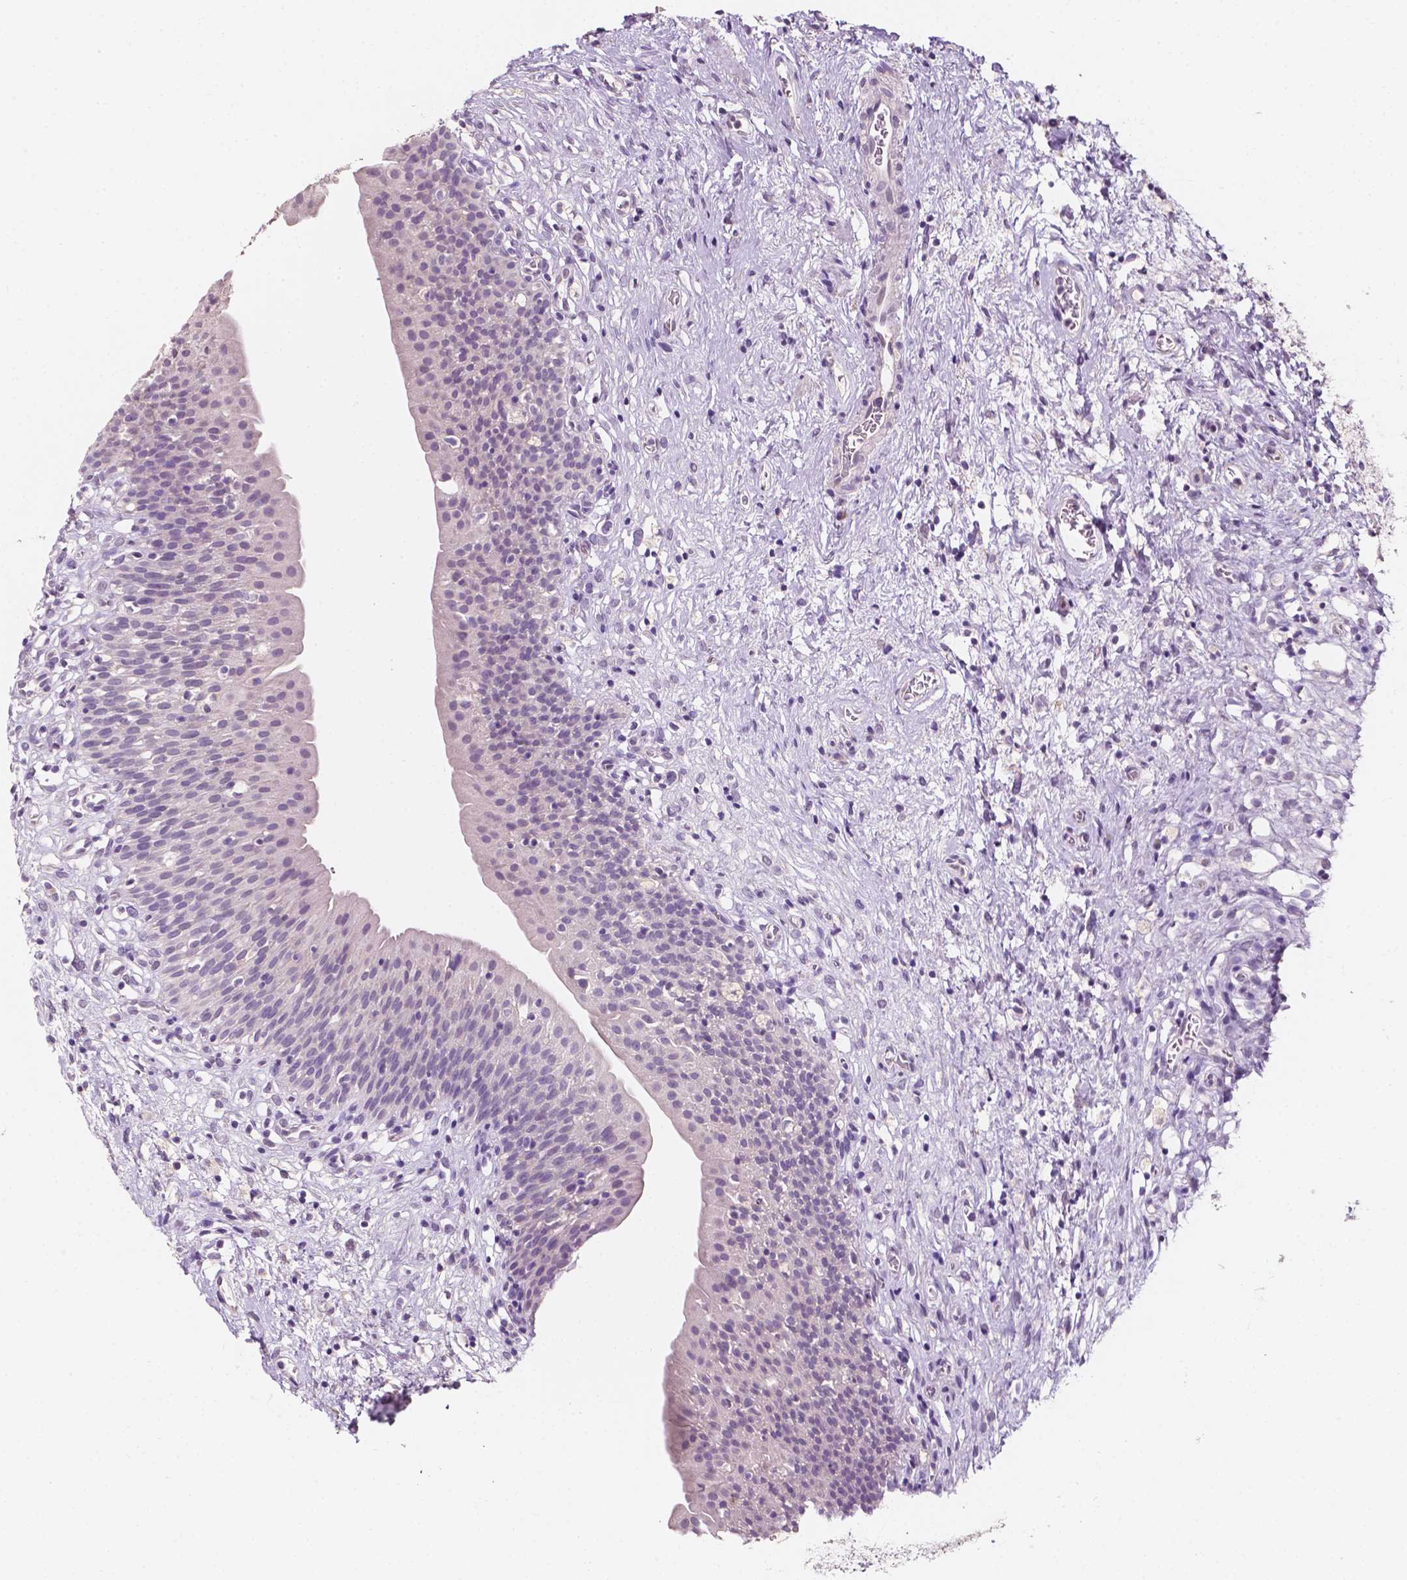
{"staining": {"intensity": "negative", "quantity": "none", "location": "none"}, "tissue": "urinary bladder", "cell_type": "Urothelial cells", "image_type": "normal", "snomed": [{"axis": "morphology", "description": "Normal tissue, NOS"}, {"axis": "topography", "description": "Urinary bladder"}], "caption": "A histopathology image of urinary bladder stained for a protein displays no brown staining in urothelial cells.", "gene": "TAL1", "patient": {"sex": "male", "age": 76}}